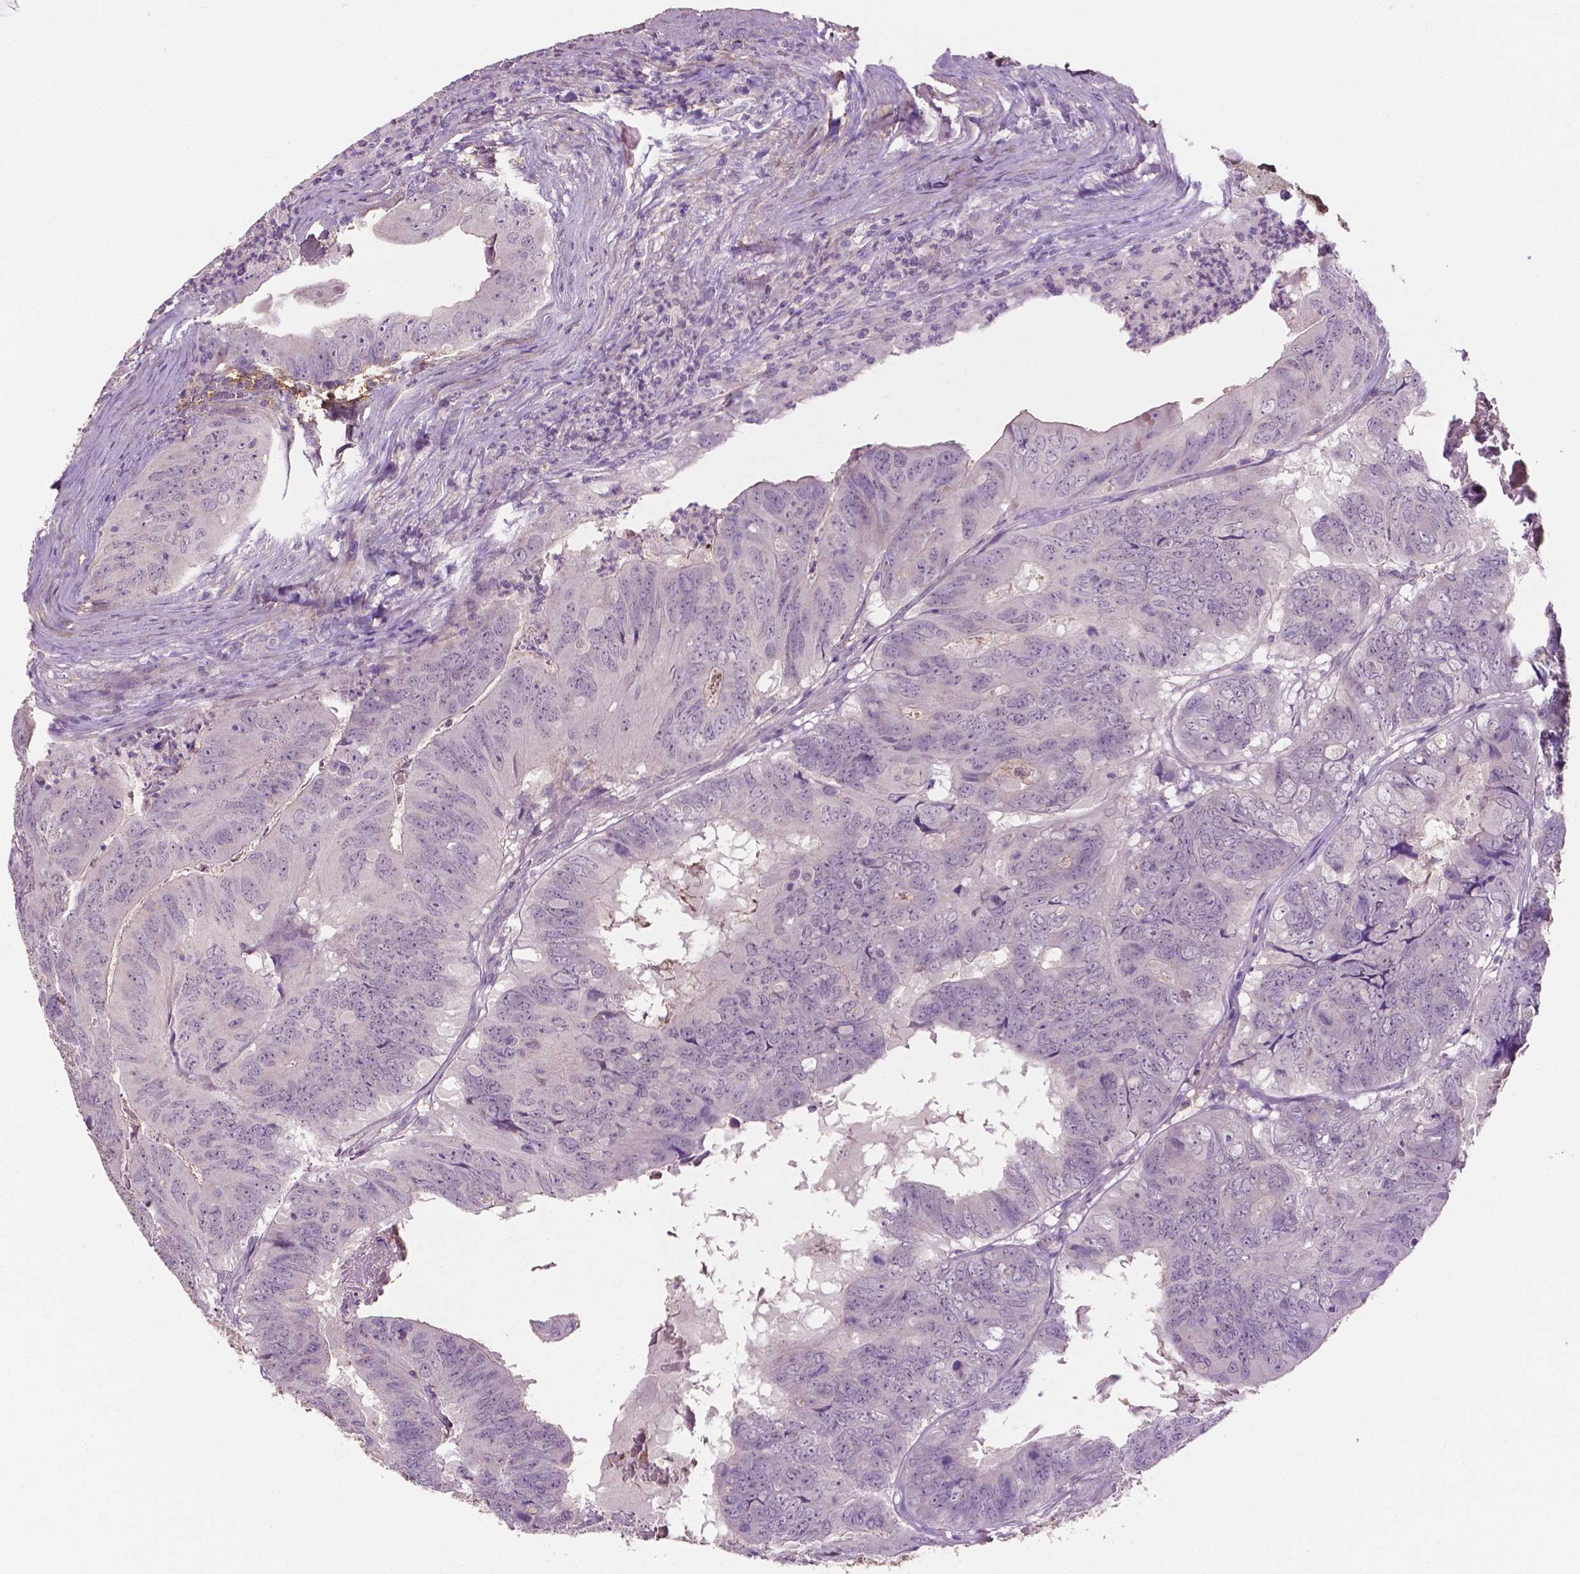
{"staining": {"intensity": "negative", "quantity": "none", "location": "none"}, "tissue": "colorectal cancer", "cell_type": "Tumor cells", "image_type": "cancer", "snomed": [{"axis": "morphology", "description": "Adenocarcinoma, NOS"}, {"axis": "topography", "description": "Colon"}], "caption": "An image of human colorectal cancer is negative for staining in tumor cells.", "gene": "FBLN1", "patient": {"sex": "male", "age": 79}}